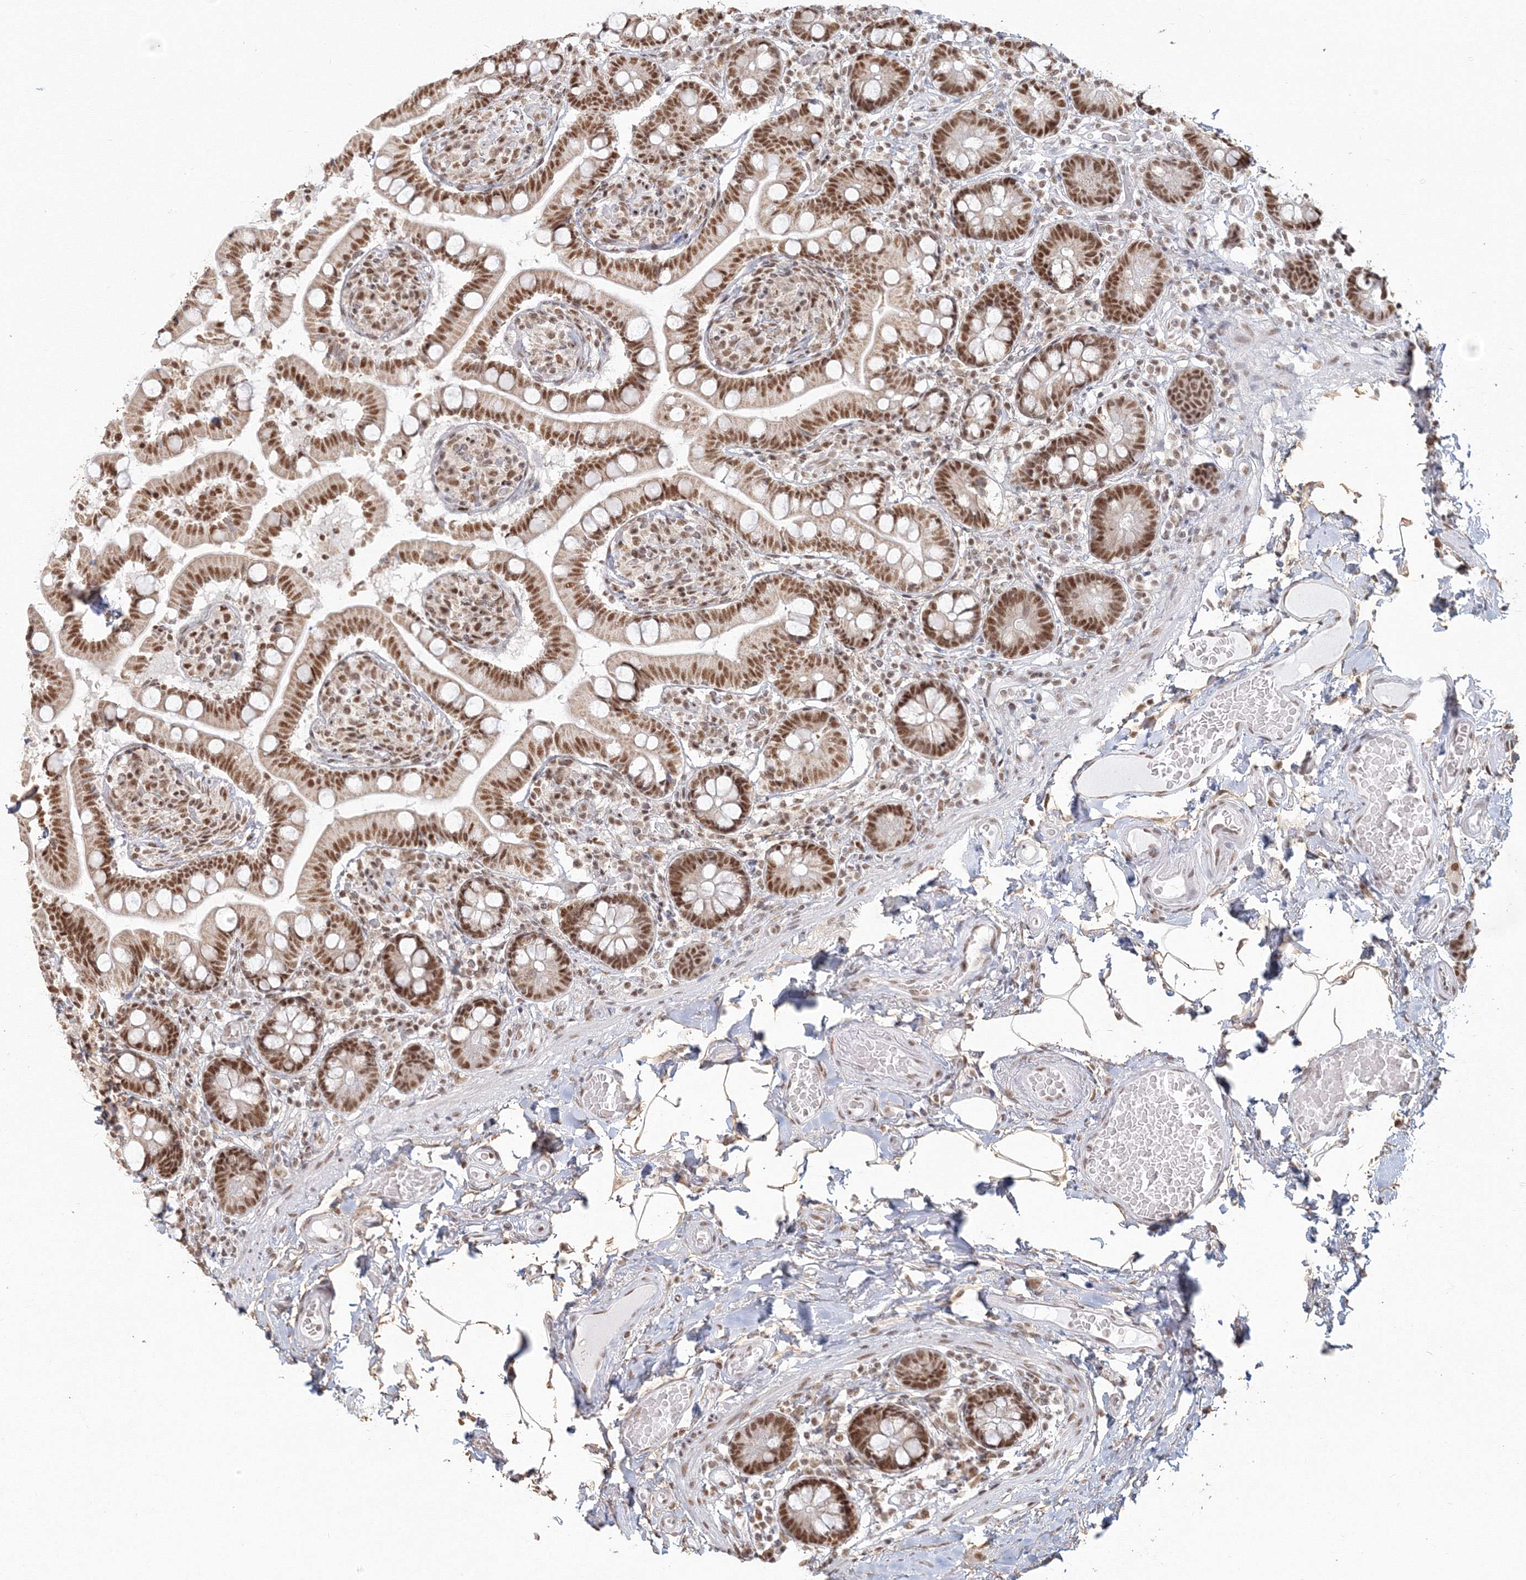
{"staining": {"intensity": "moderate", "quantity": ">75%", "location": "cytoplasmic/membranous,nuclear"}, "tissue": "small intestine", "cell_type": "Glandular cells", "image_type": "normal", "snomed": [{"axis": "morphology", "description": "Normal tissue, NOS"}, {"axis": "topography", "description": "Small intestine"}], "caption": "Glandular cells reveal medium levels of moderate cytoplasmic/membranous,nuclear positivity in approximately >75% of cells in normal human small intestine.", "gene": "PPP4R2", "patient": {"sex": "female", "age": 64}}